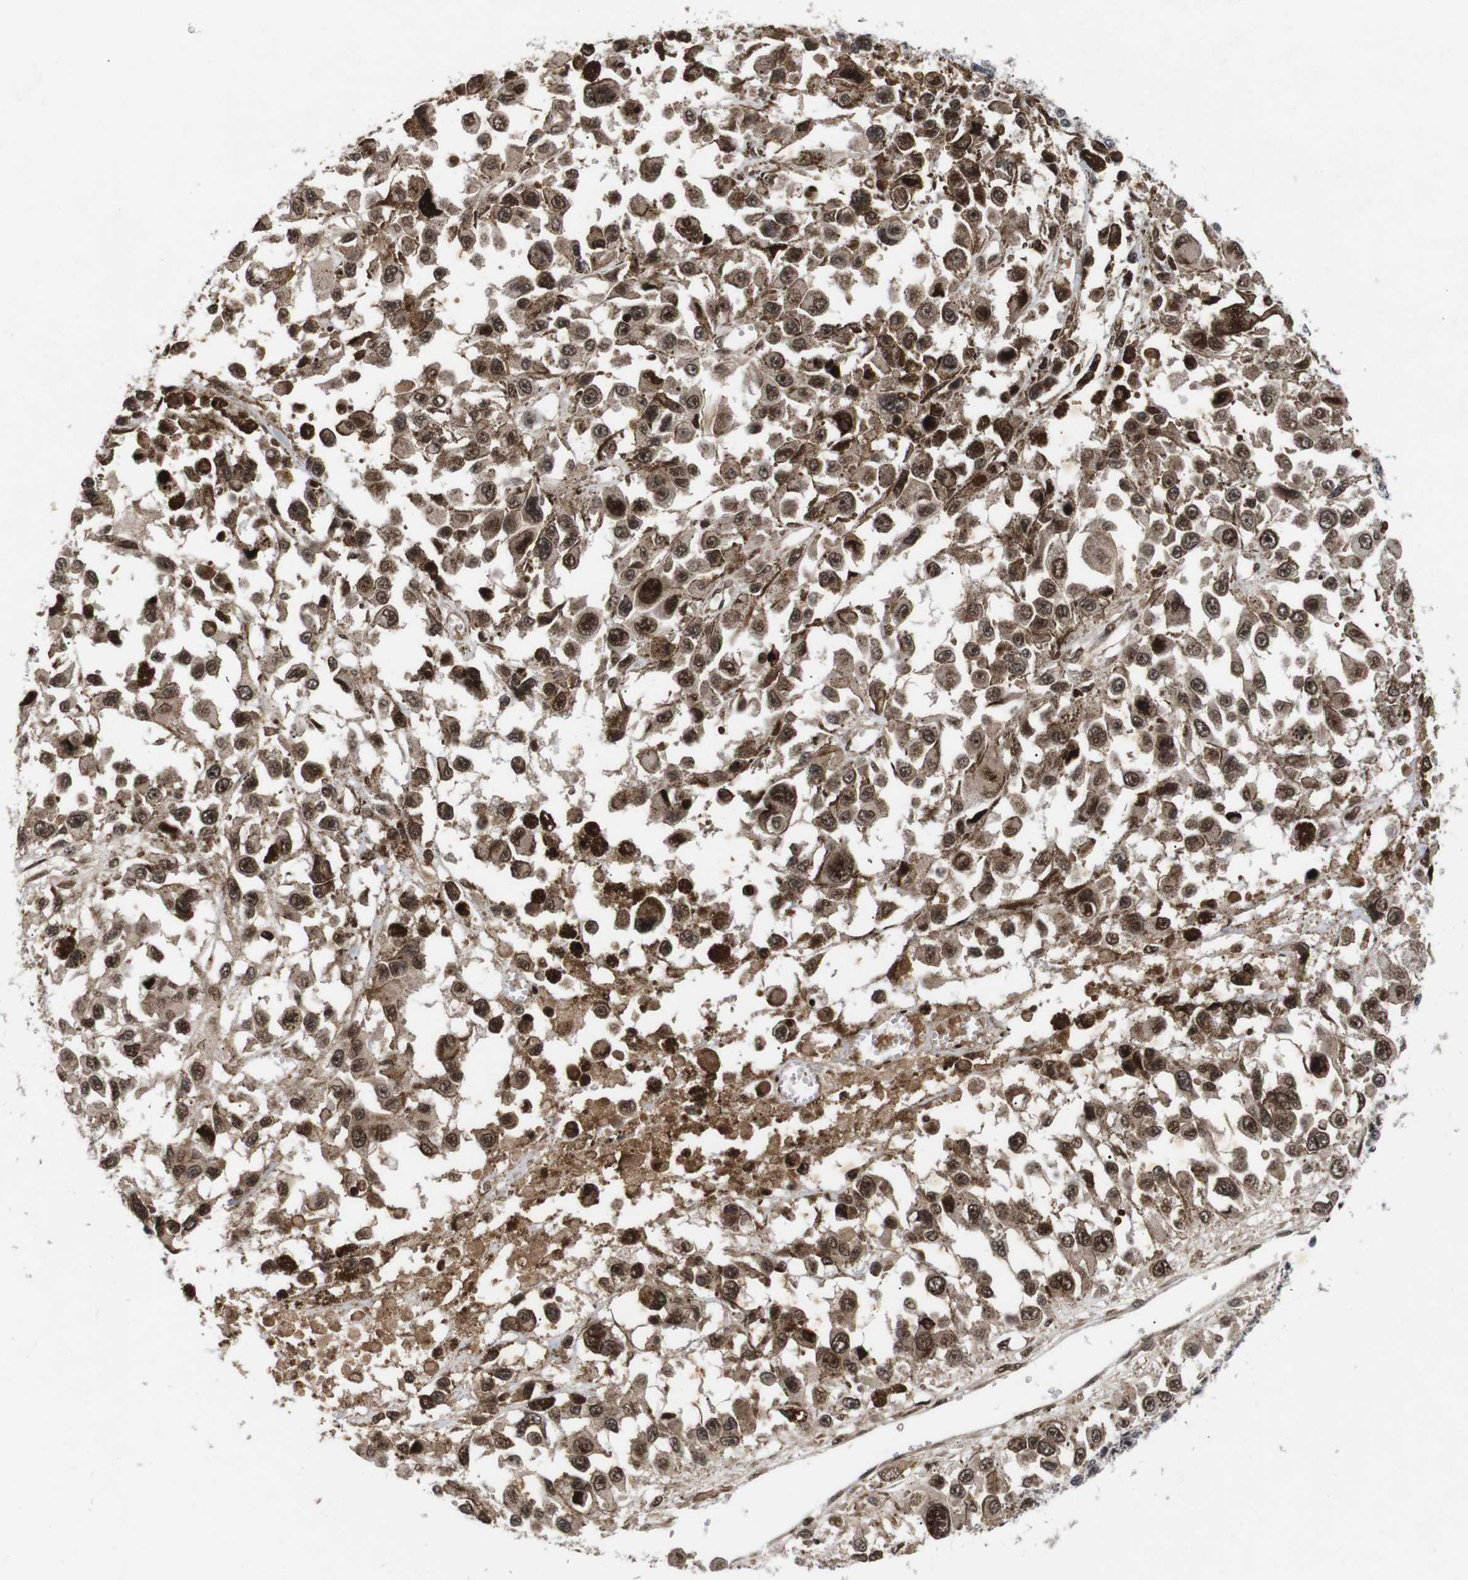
{"staining": {"intensity": "moderate", "quantity": ">75%", "location": "cytoplasmic/membranous,nuclear"}, "tissue": "melanoma", "cell_type": "Tumor cells", "image_type": "cancer", "snomed": [{"axis": "morphology", "description": "Malignant melanoma, Metastatic site"}, {"axis": "topography", "description": "Lymph node"}], "caption": "Protein expression analysis of melanoma exhibits moderate cytoplasmic/membranous and nuclear expression in approximately >75% of tumor cells.", "gene": "KIF23", "patient": {"sex": "male", "age": 59}}